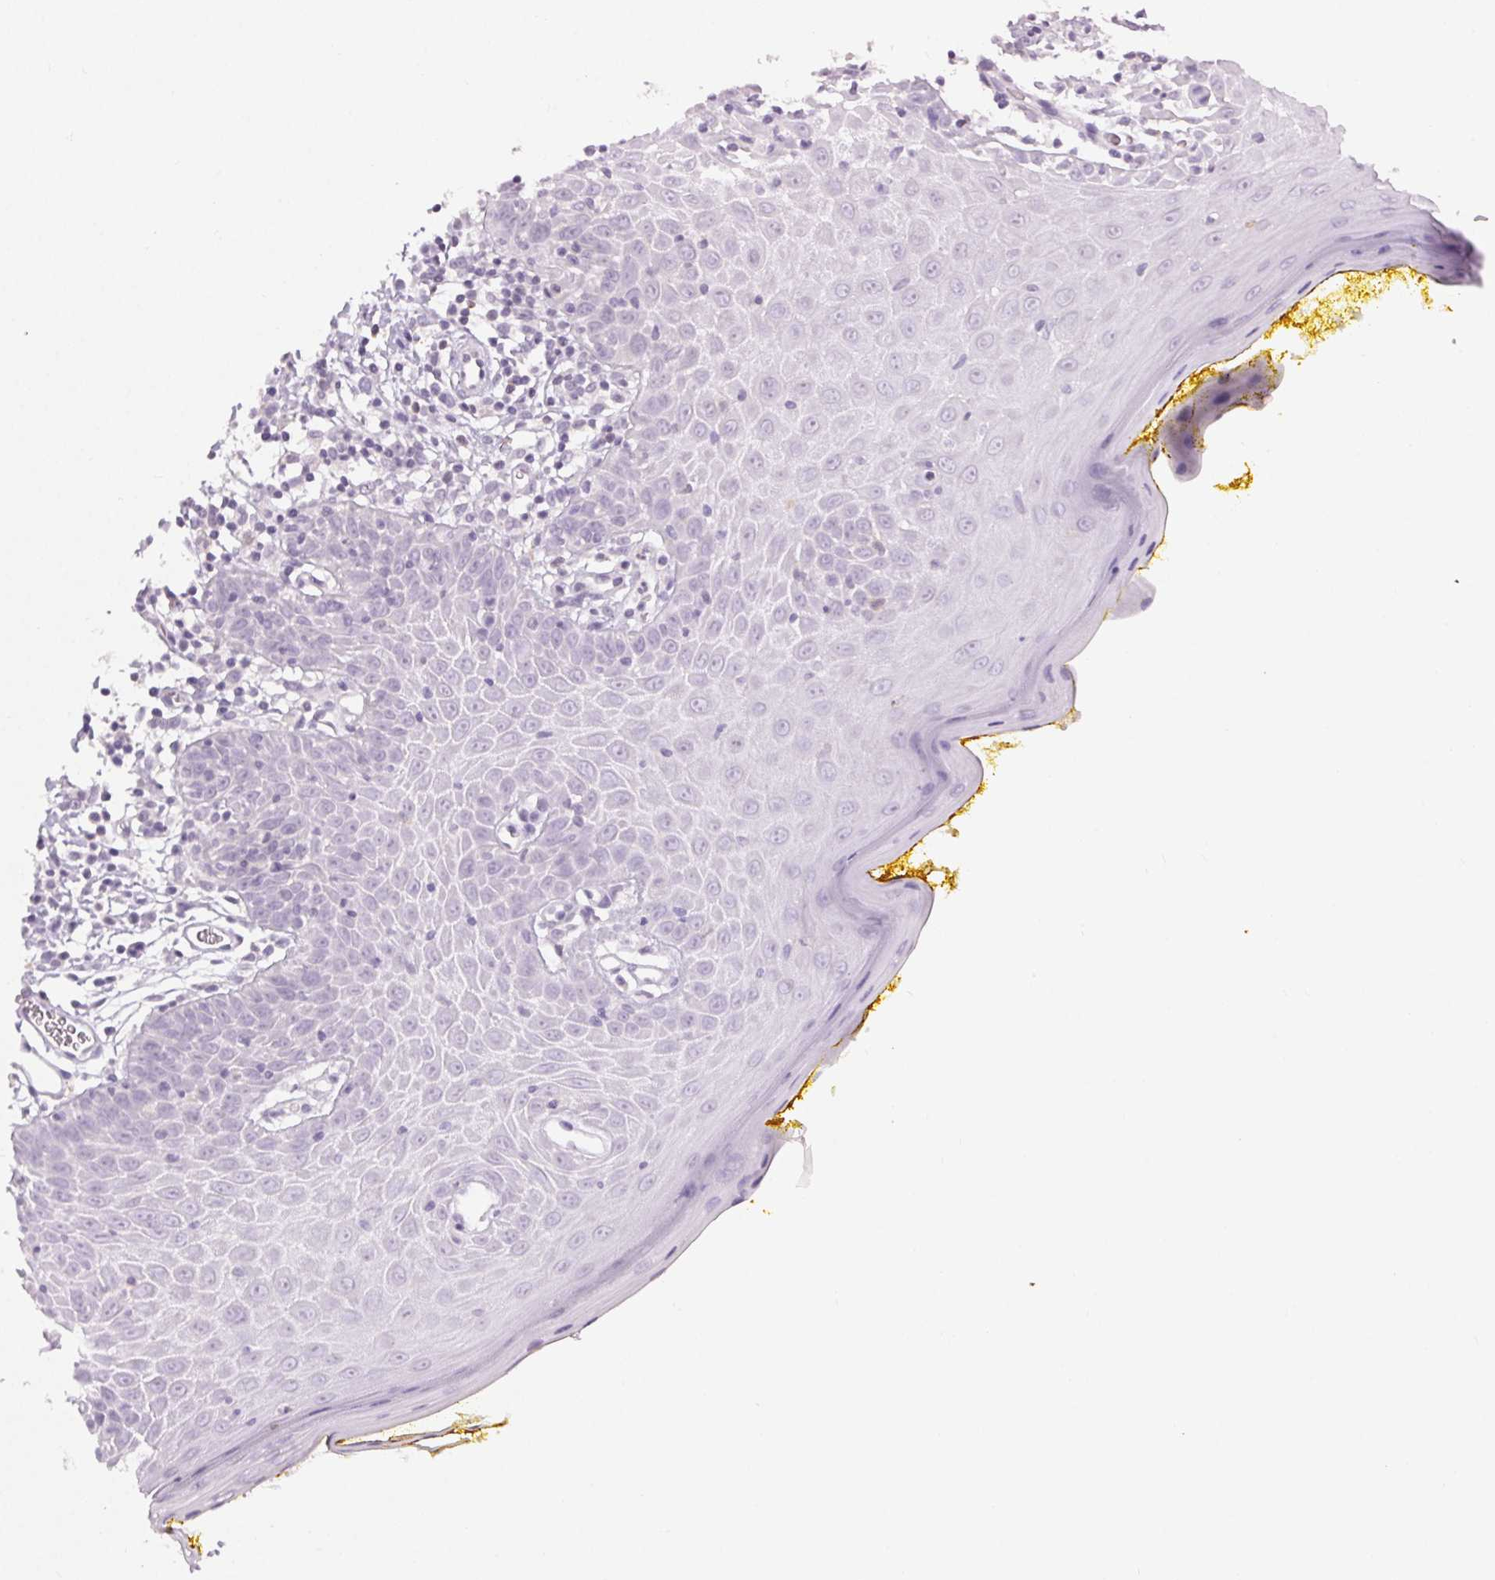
{"staining": {"intensity": "negative", "quantity": "none", "location": "none"}, "tissue": "oral mucosa", "cell_type": "Squamous epithelial cells", "image_type": "normal", "snomed": [{"axis": "morphology", "description": "Normal tissue, NOS"}, {"axis": "topography", "description": "Oral tissue"}, {"axis": "topography", "description": "Tounge, NOS"}], "caption": "Oral mucosa was stained to show a protein in brown. There is no significant expression in squamous epithelial cells. (Stains: DAB immunohistochemistry (IHC) with hematoxylin counter stain, Microscopy: brightfield microscopy at high magnification).", "gene": "SLC6A19", "patient": {"sex": "female", "age": 58}}